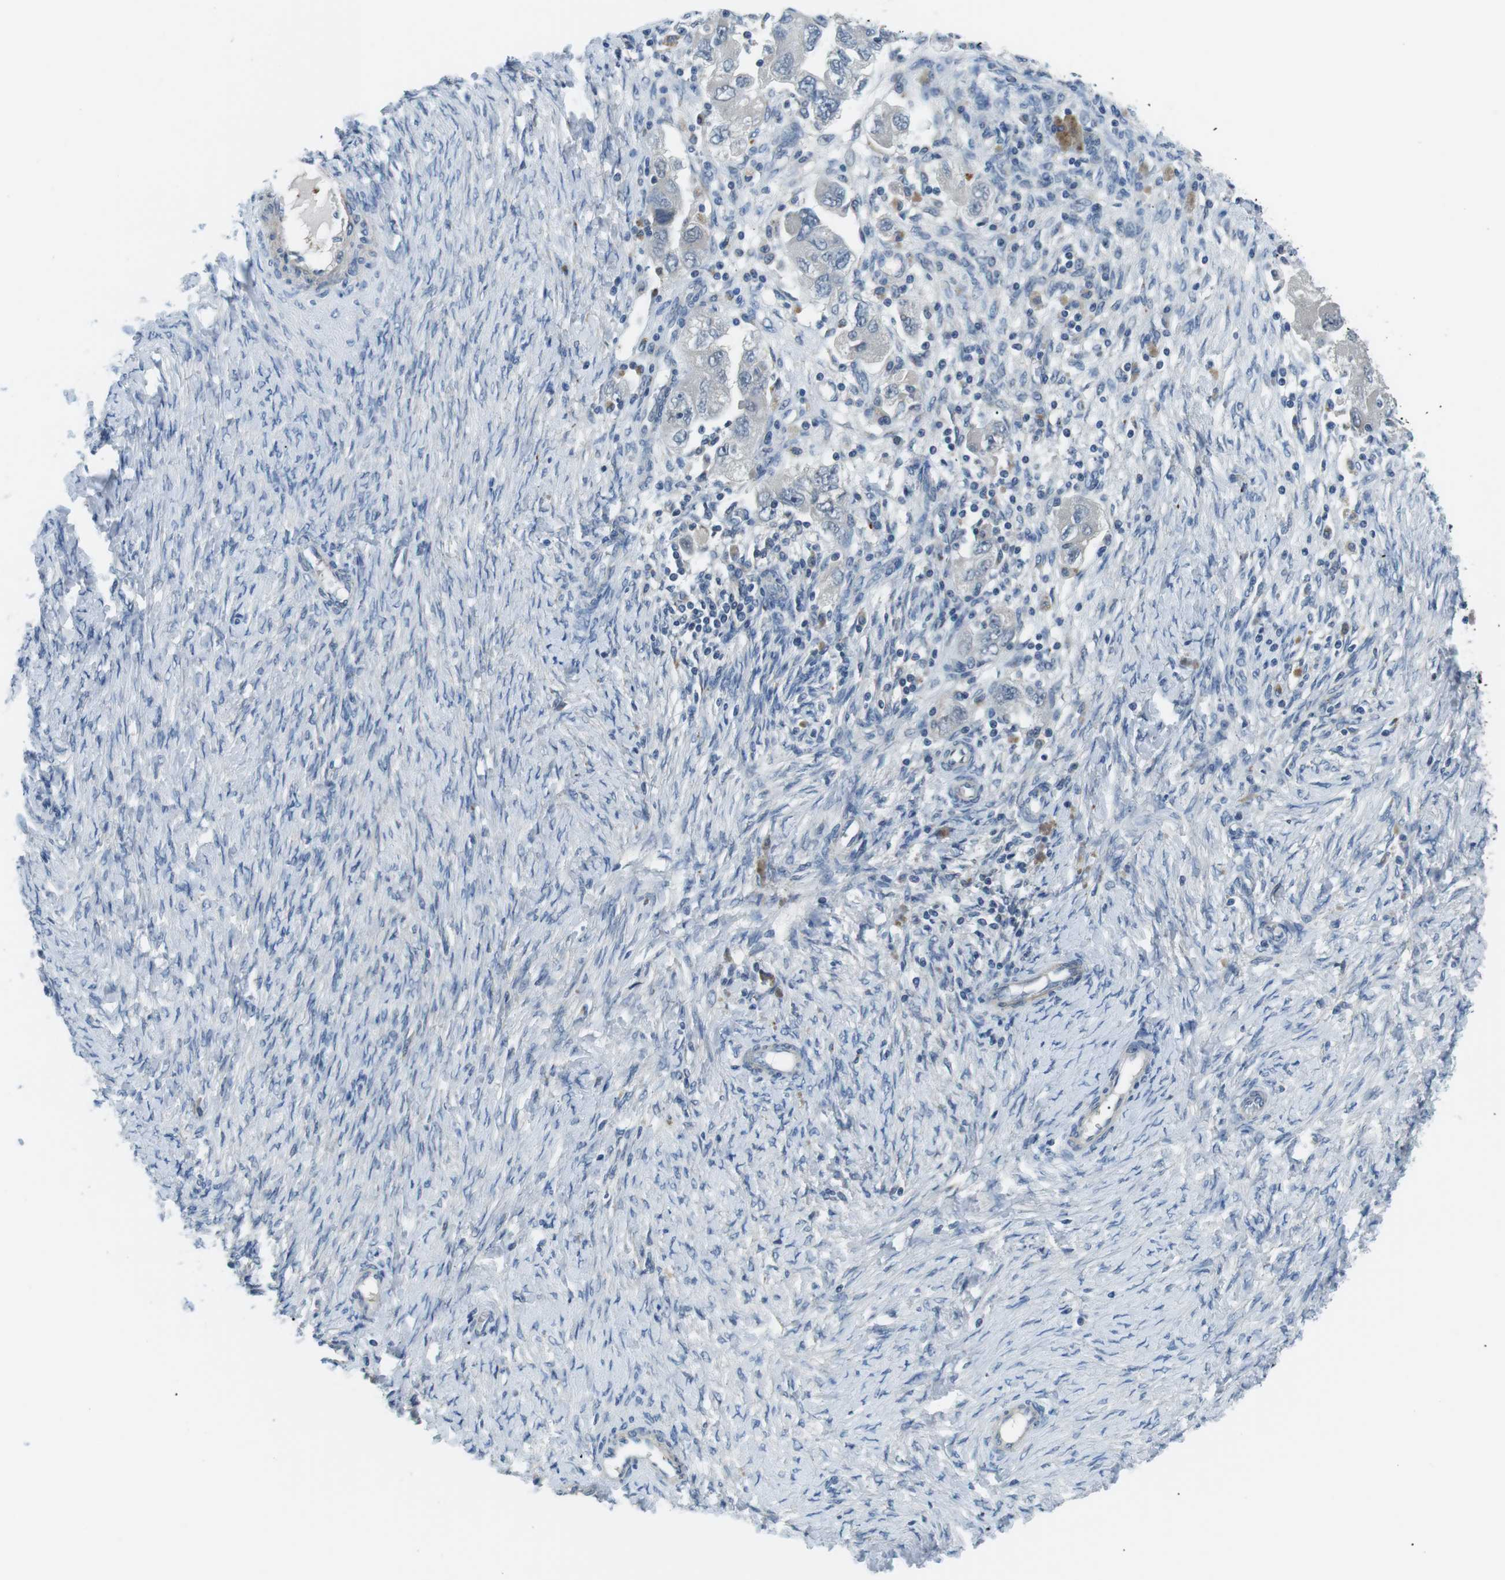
{"staining": {"intensity": "negative", "quantity": "none", "location": "none"}, "tissue": "ovarian cancer", "cell_type": "Tumor cells", "image_type": "cancer", "snomed": [{"axis": "morphology", "description": "Carcinoma, NOS"}, {"axis": "morphology", "description": "Cystadenocarcinoma, serous, NOS"}, {"axis": "topography", "description": "Ovary"}], "caption": "Immunohistochemical staining of human ovarian cancer shows no significant staining in tumor cells. The staining was performed using DAB (3,3'-diaminobenzidine) to visualize the protein expression in brown, while the nuclei were stained in blue with hematoxylin (Magnification: 20x).", "gene": "WSCD1", "patient": {"sex": "female", "age": 69}}